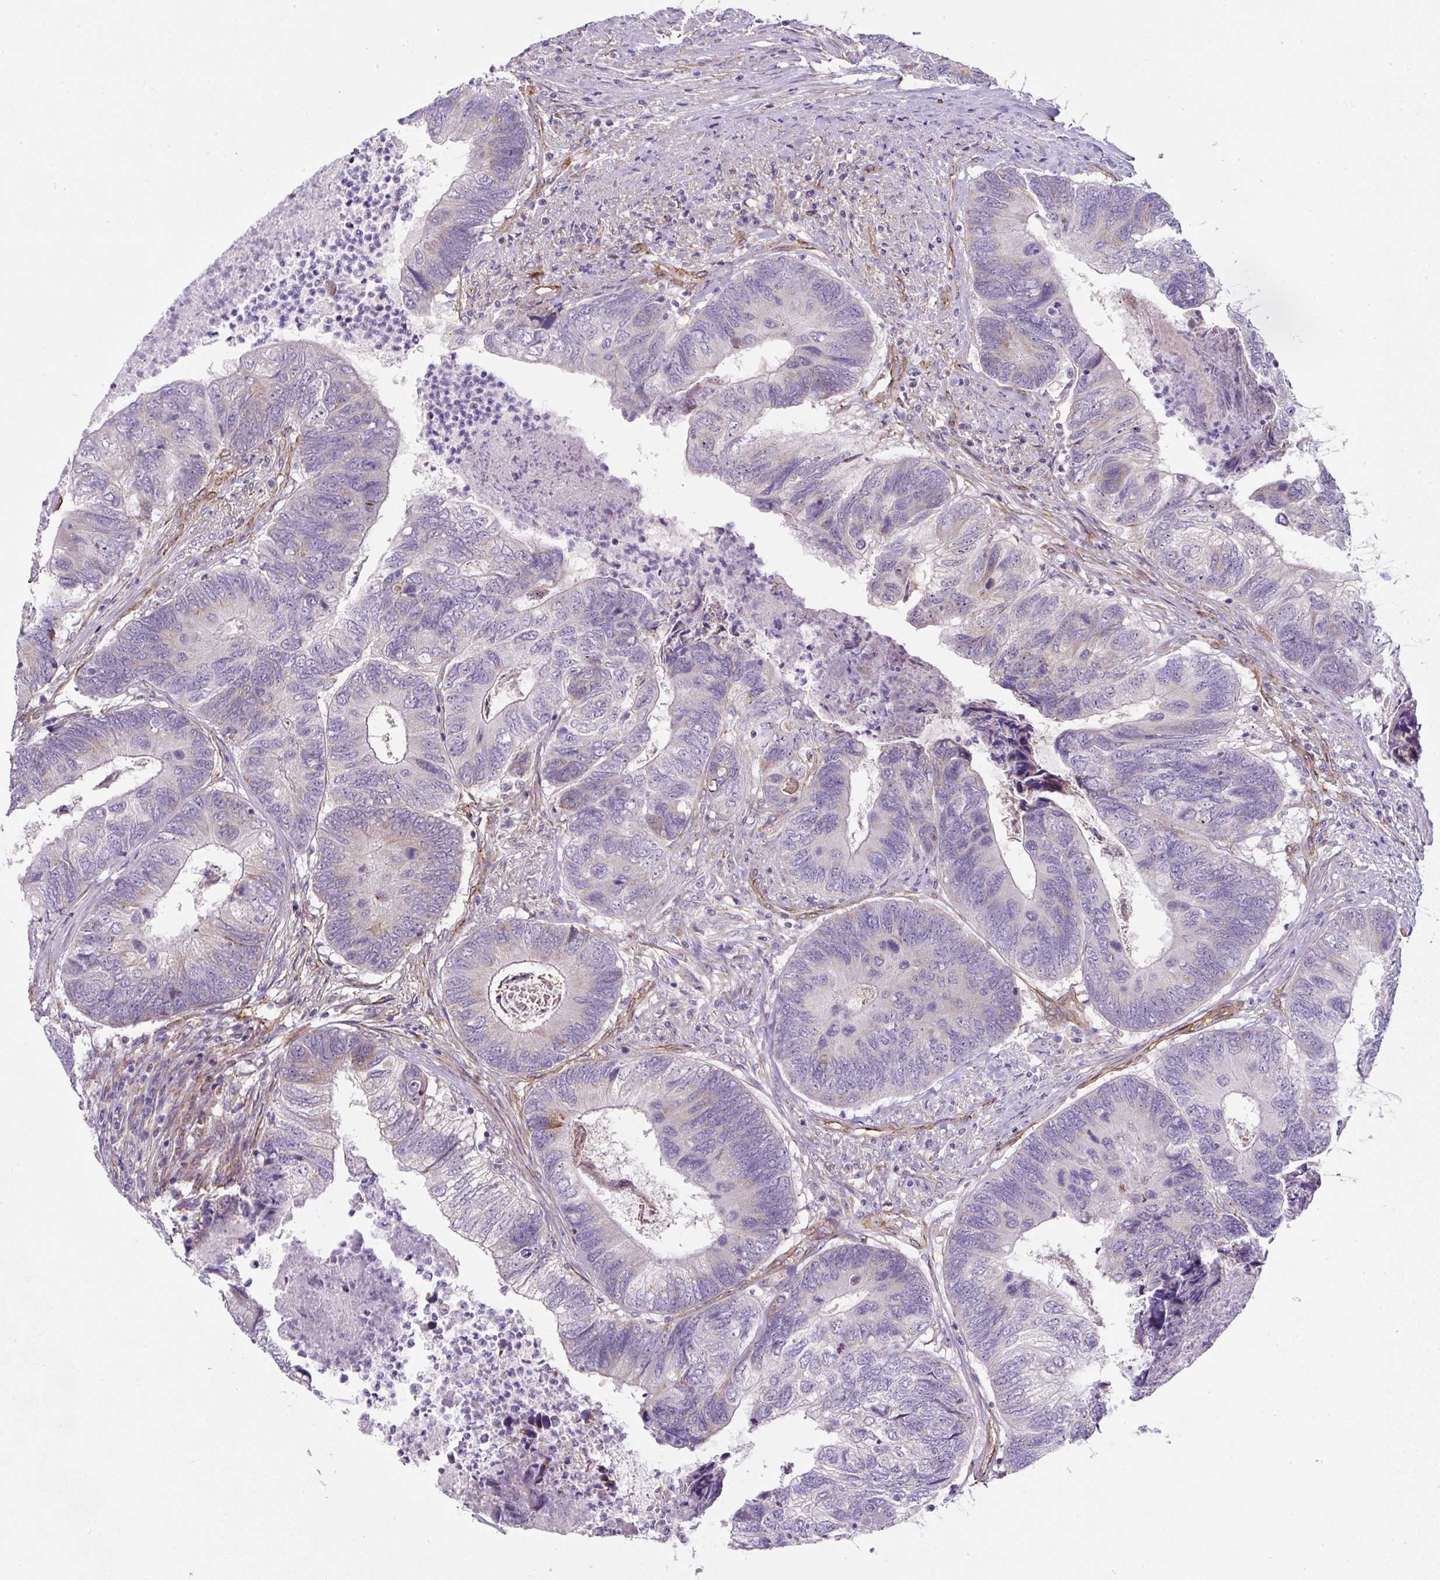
{"staining": {"intensity": "weak", "quantity": "<25%", "location": "cytoplasmic/membranous"}, "tissue": "colorectal cancer", "cell_type": "Tumor cells", "image_type": "cancer", "snomed": [{"axis": "morphology", "description": "Adenocarcinoma, NOS"}, {"axis": "topography", "description": "Colon"}], "caption": "Immunohistochemical staining of human colorectal cancer (adenocarcinoma) demonstrates no significant positivity in tumor cells.", "gene": "ANKUB1", "patient": {"sex": "female", "age": 67}}